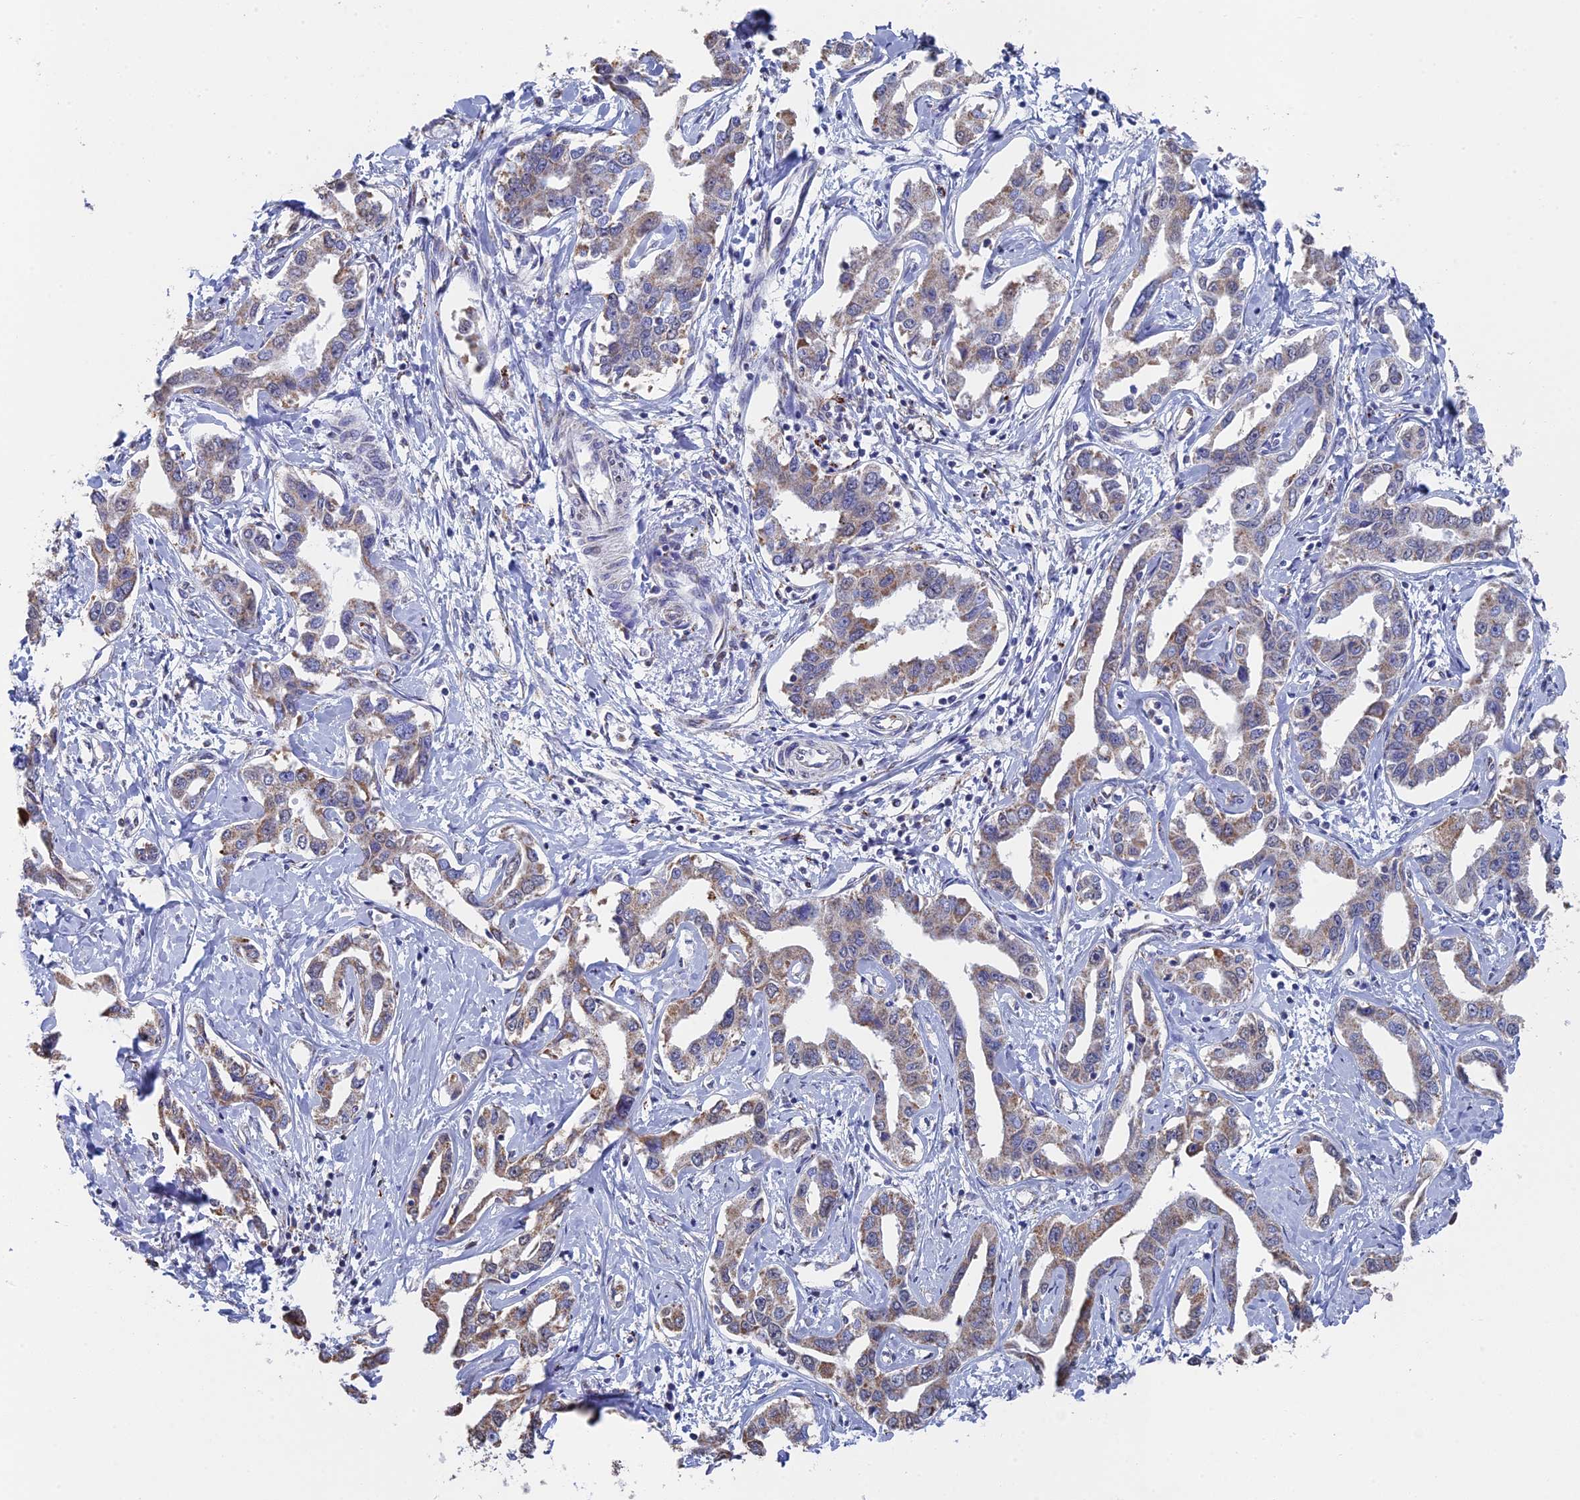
{"staining": {"intensity": "moderate", "quantity": ">75%", "location": "cytoplasmic/membranous"}, "tissue": "liver cancer", "cell_type": "Tumor cells", "image_type": "cancer", "snomed": [{"axis": "morphology", "description": "Cholangiocarcinoma"}, {"axis": "topography", "description": "Liver"}], "caption": "DAB (3,3'-diaminobenzidine) immunohistochemical staining of human liver cancer shows moderate cytoplasmic/membranous protein positivity in about >75% of tumor cells.", "gene": "SMG9", "patient": {"sex": "male", "age": 59}}